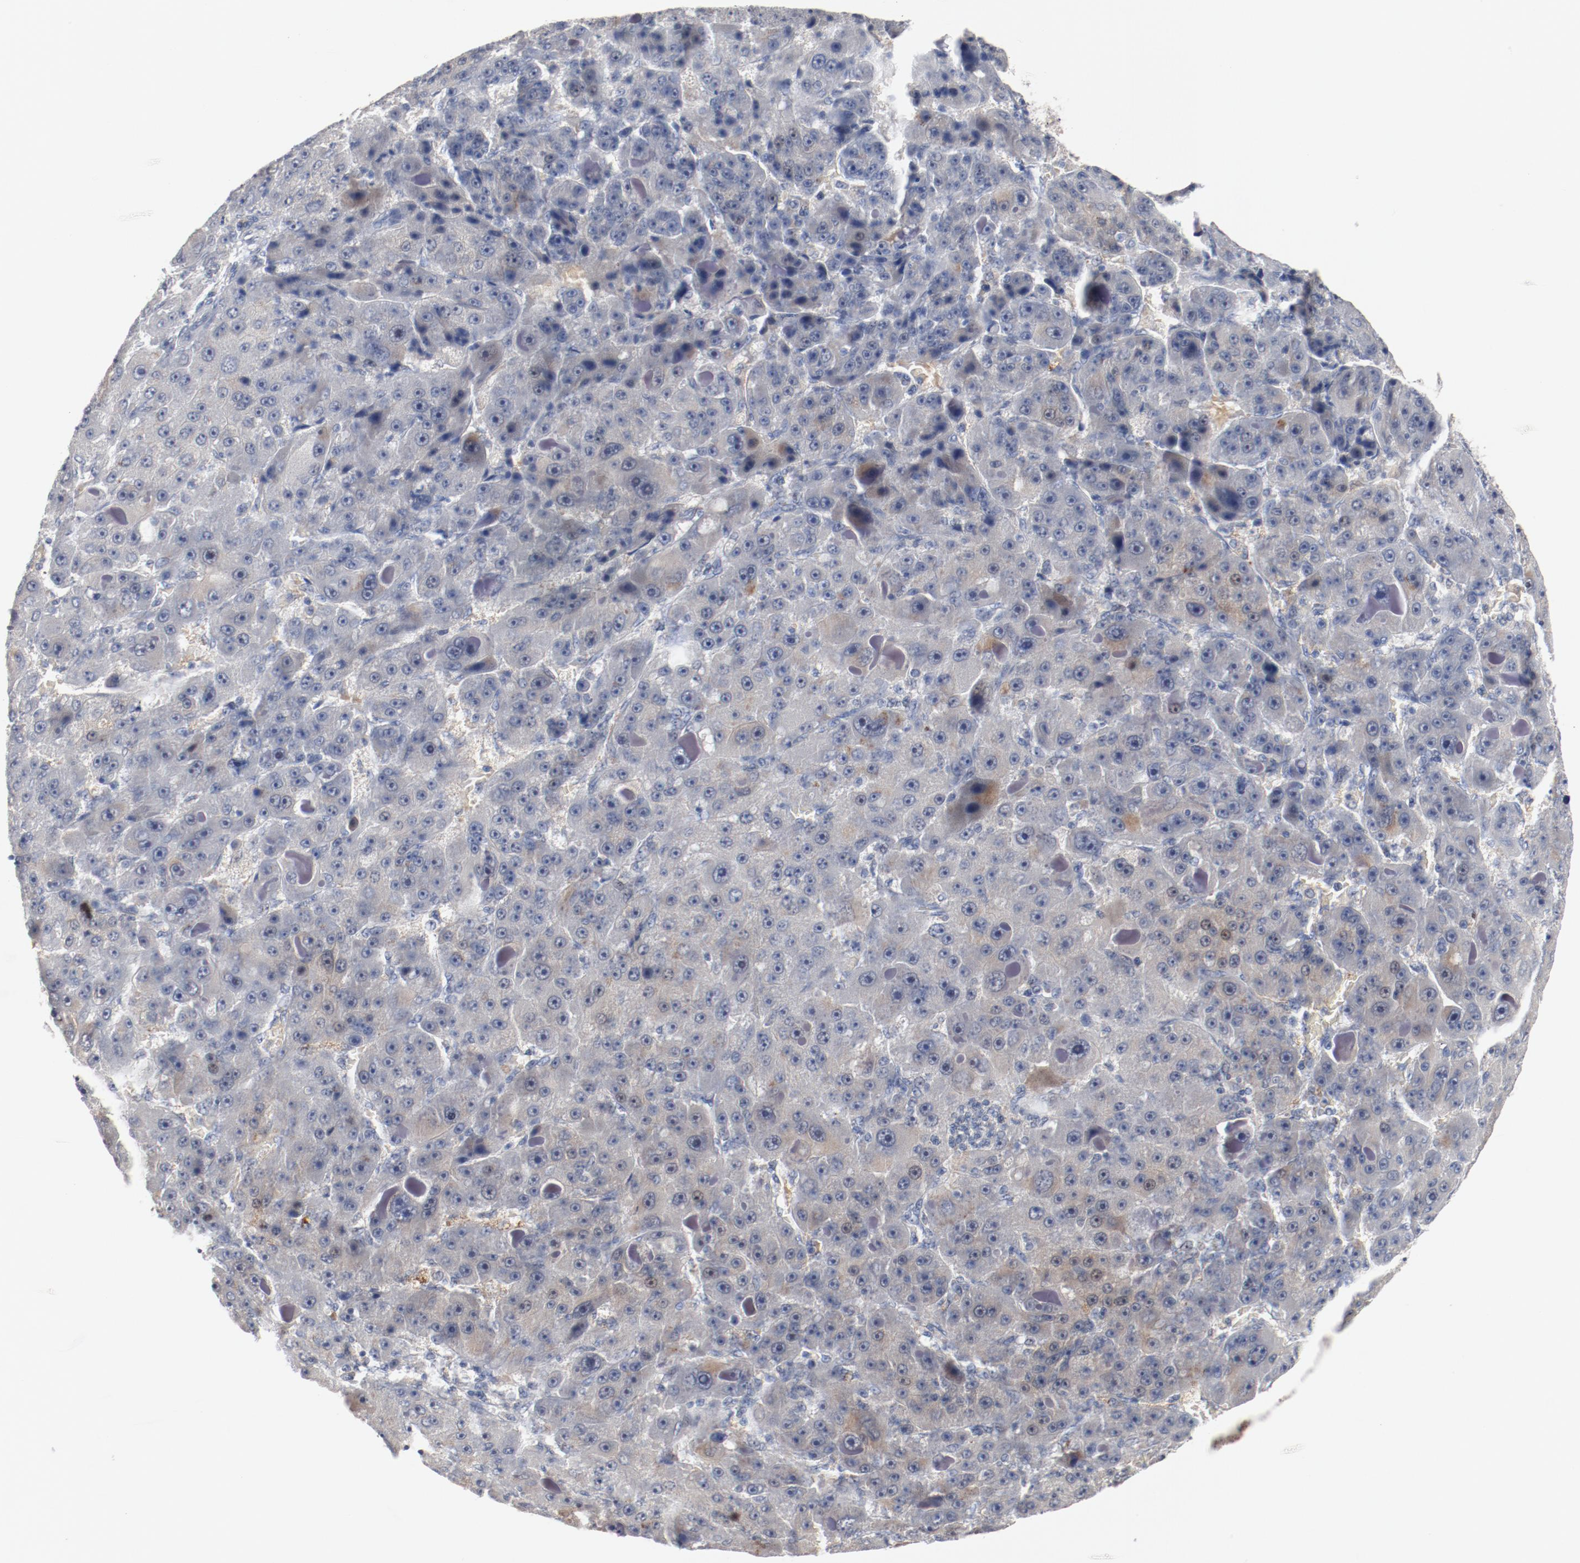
{"staining": {"intensity": "weak", "quantity": "<25%", "location": "cytoplasmic/membranous"}, "tissue": "liver cancer", "cell_type": "Tumor cells", "image_type": "cancer", "snomed": [{"axis": "morphology", "description": "Carcinoma, Hepatocellular, NOS"}, {"axis": "topography", "description": "Liver"}], "caption": "Tumor cells are negative for protein expression in human liver cancer (hepatocellular carcinoma). Nuclei are stained in blue.", "gene": "ERICH1", "patient": {"sex": "male", "age": 76}}